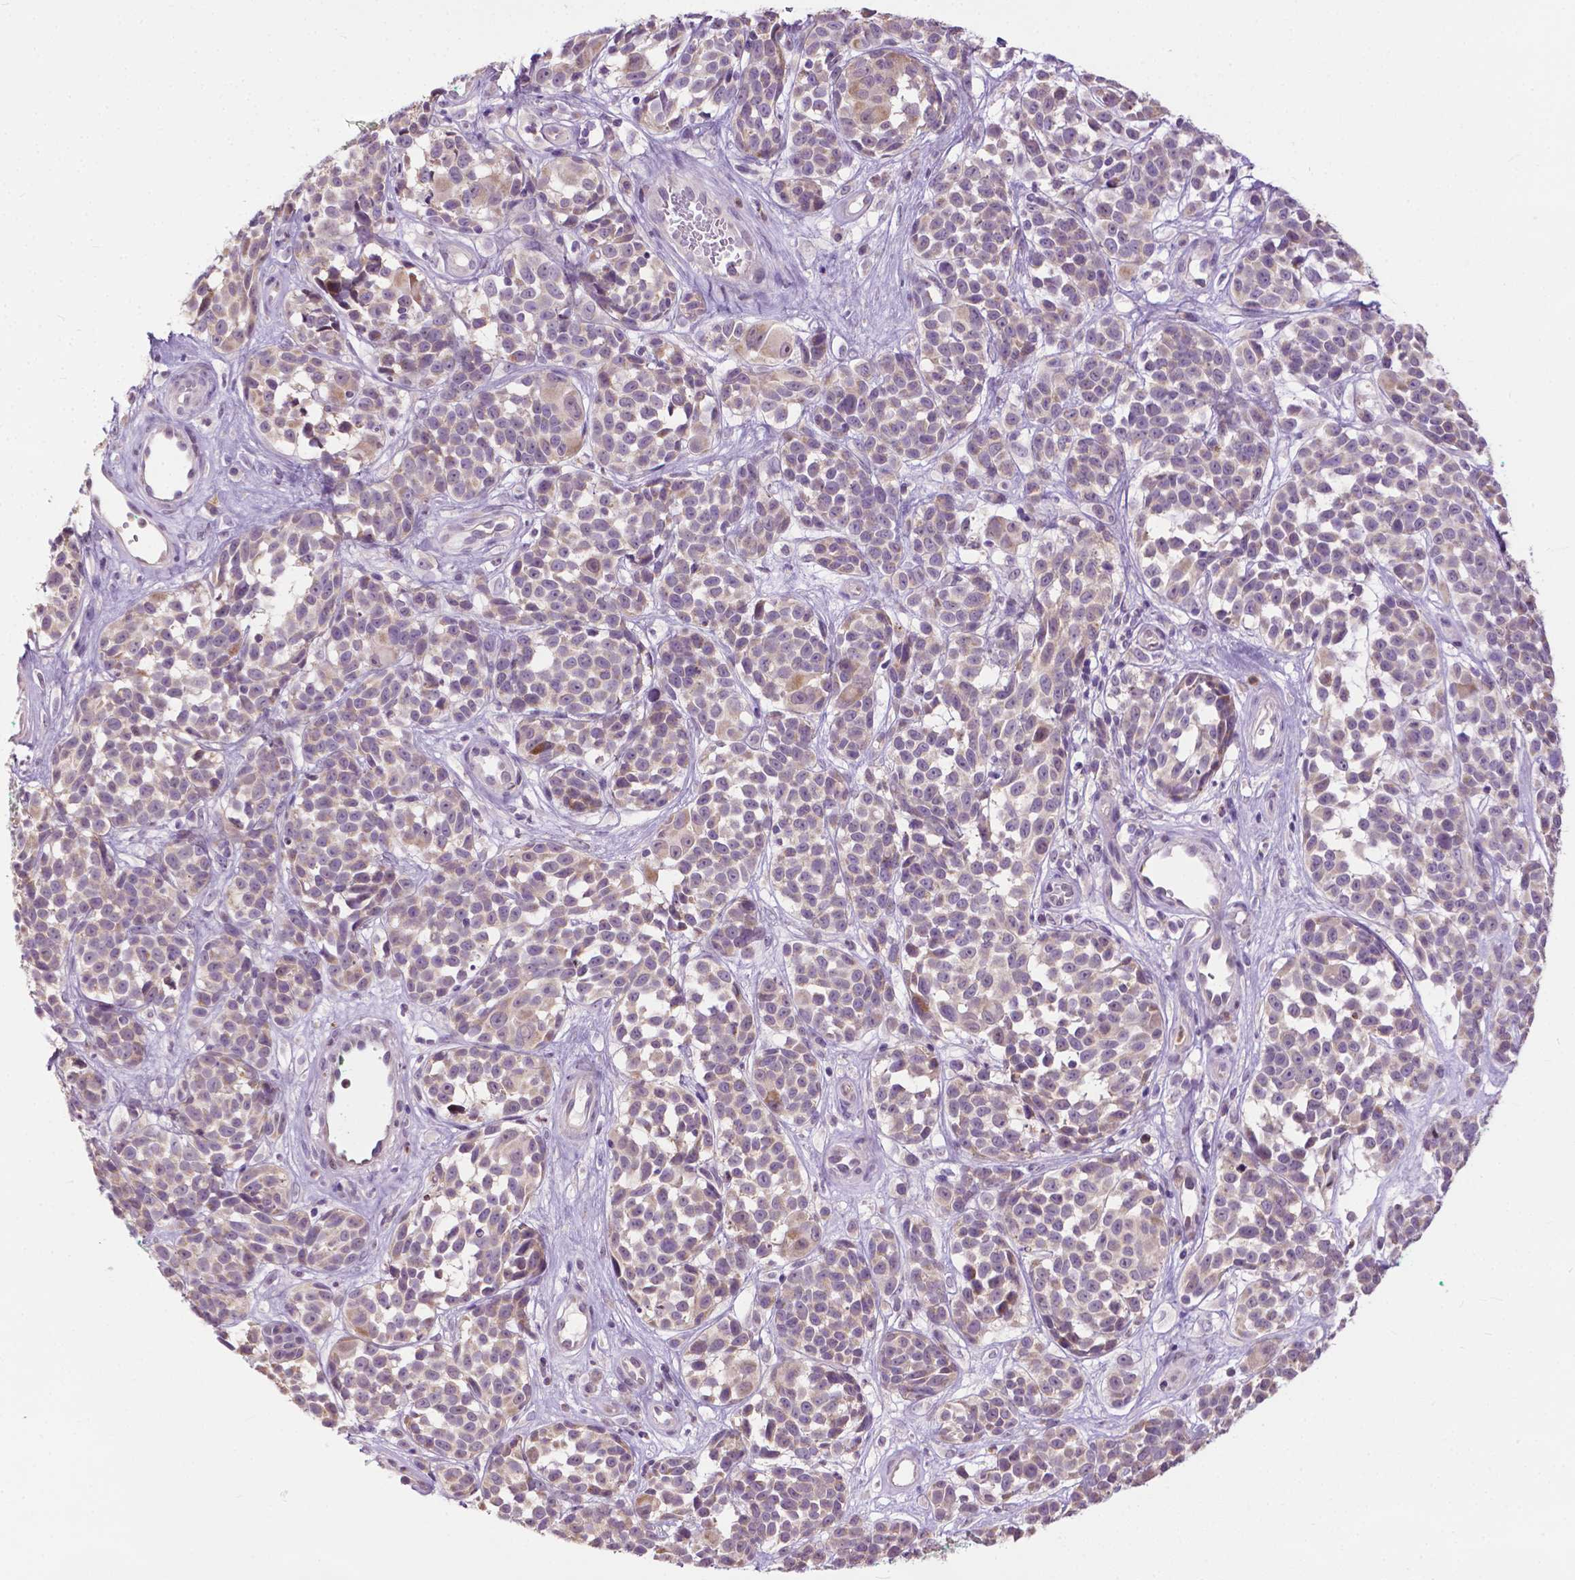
{"staining": {"intensity": "weak", "quantity": "25%-75%", "location": "cytoplasmic/membranous,nuclear"}, "tissue": "melanoma", "cell_type": "Tumor cells", "image_type": "cancer", "snomed": [{"axis": "morphology", "description": "Malignant melanoma, NOS"}, {"axis": "topography", "description": "Skin"}], "caption": "Immunohistochemistry of malignant melanoma reveals low levels of weak cytoplasmic/membranous and nuclear staining in approximately 25%-75% of tumor cells.", "gene": "TTC9B", "patient": {"sex": "female", "age": 88}}